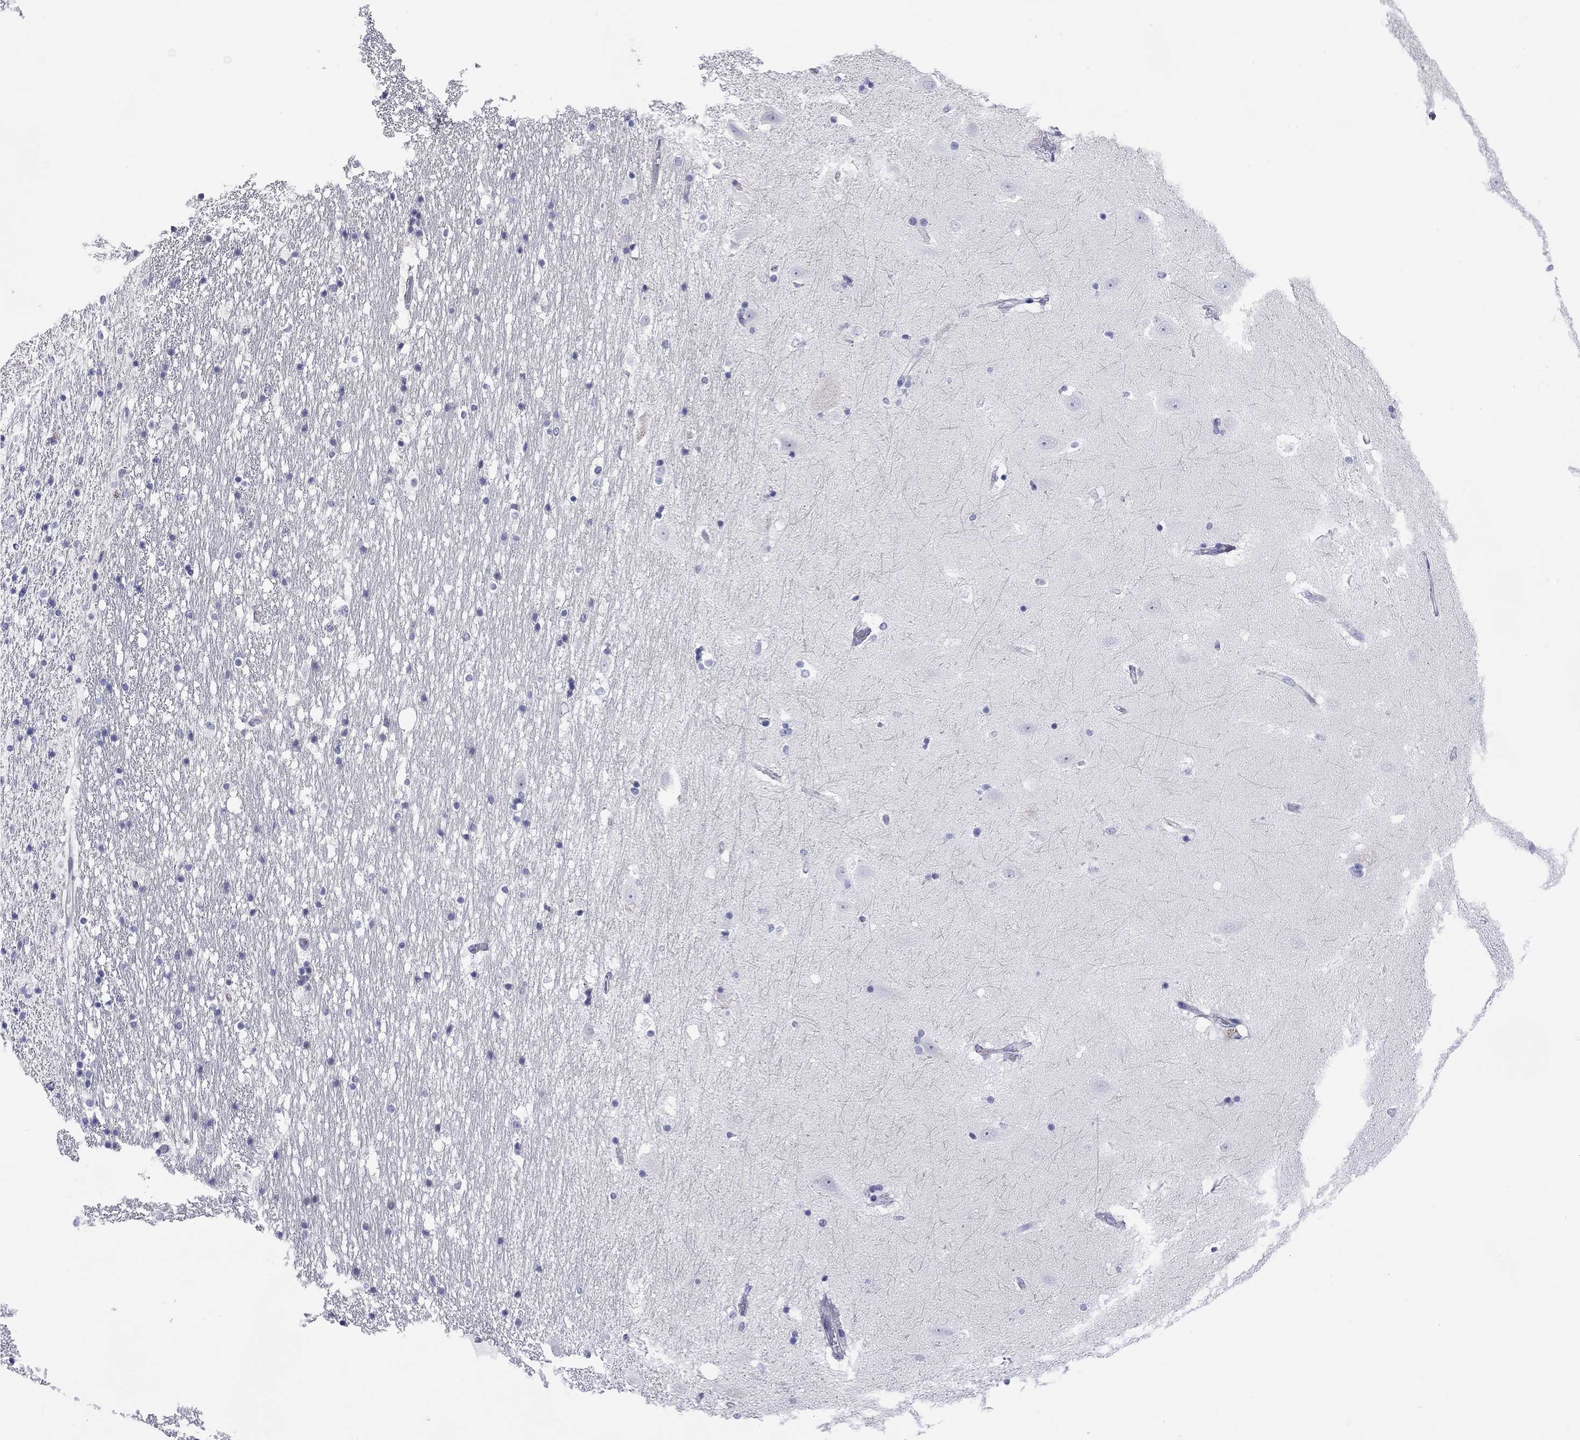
{"staining": {"intensity": "negative", "quantity": "none", "location": "none"}, "tissue": "hippocampus", "cell_type": "Glial cells", "image_type": "normal", "snomed": [{"axis": "morphology", "description": "Normal tissue, NOS"}, {"axis": "topography", "description": "Hippocampus"}], "caption": "Image shows no significant protein expression in glial cells of unremarkable hippocampus. (Brightfield microscopy of DAB IHC at high magnification).", "gene": "CMYA5", "patient": {"sex": "male", "age": 49}}